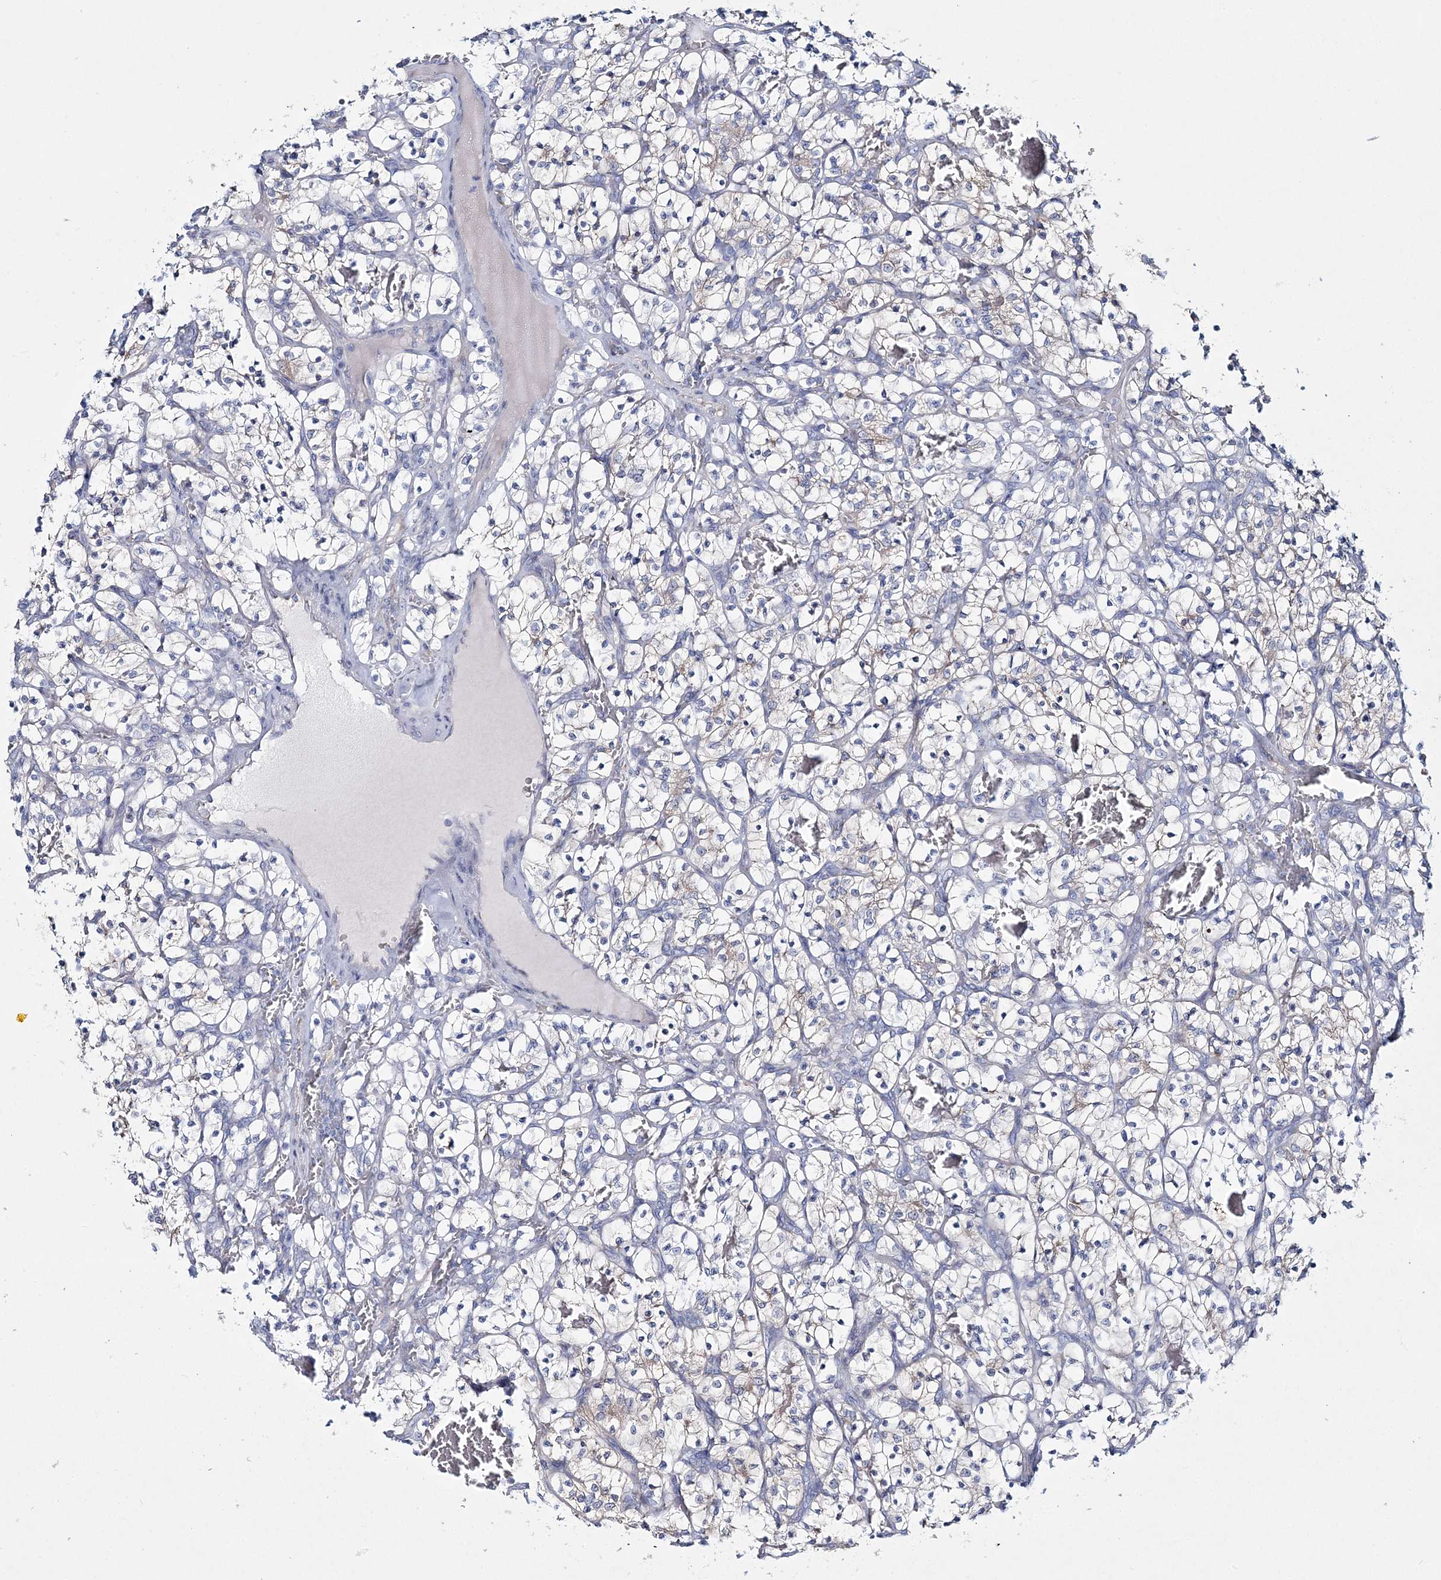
{"staining": {"intensity": "weak", "quantity": "<25%", "location": "cytoplasmic/membranous"}, "tissue": "renal cancer", "cell_type": "Tumor cells", "image_type": "cancer", "snomed": [{"axis": "morphology", "description": "Adenocarcinoma, NOS"}, {"axis": "topography", "description": "Kidney"}], "caption": "There is no significant positivity in tumor cells of renal cancer (adenocarcinoma).", "gene": "ADGRL1", "patient": {"sex": "female", "age": 57}}